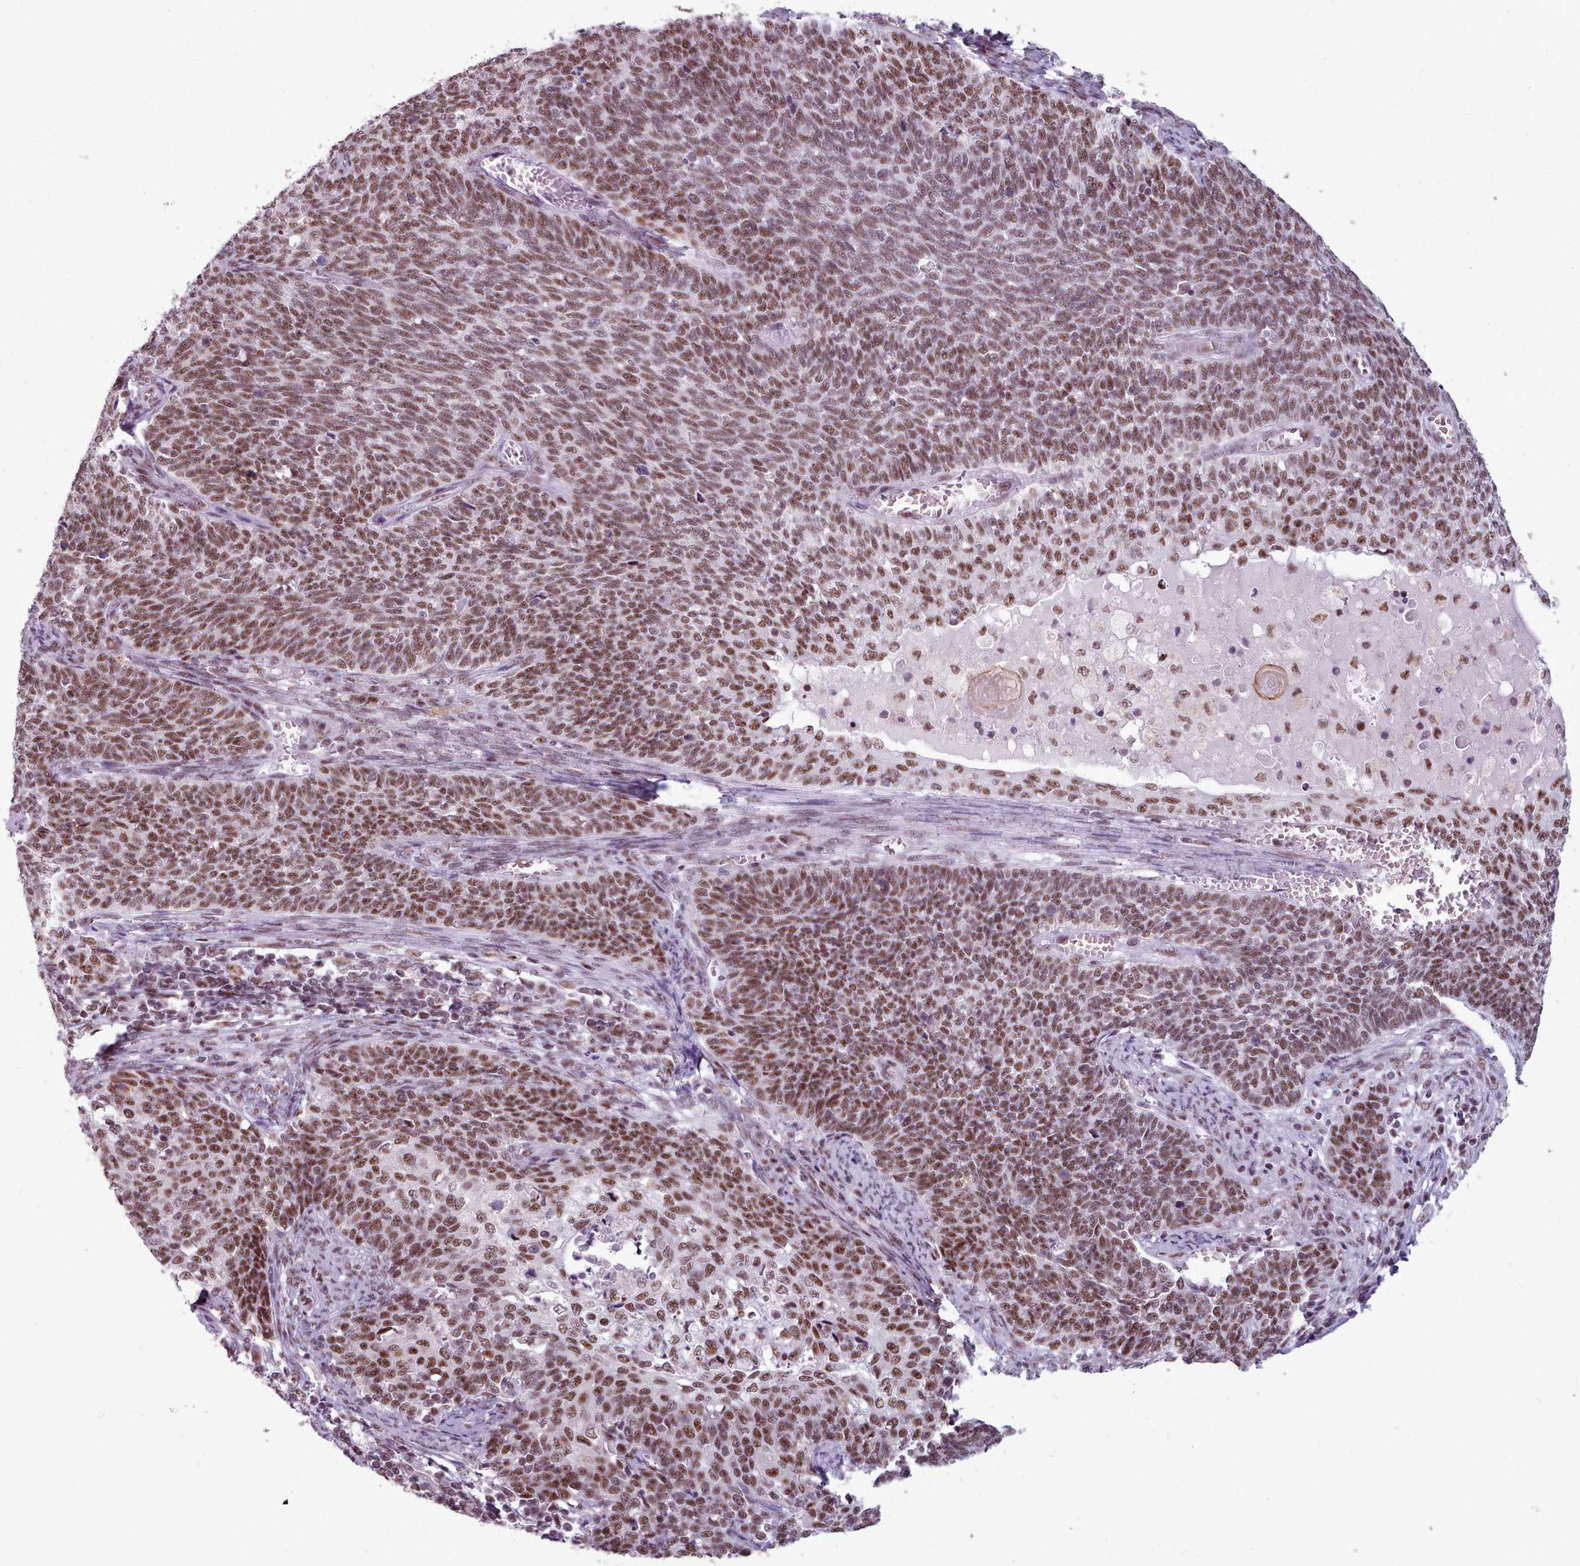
{"staining": {"intensity": "moderate", "quantity": ">75%", "location": "nuclear"}, "tissue": "cervical cancer", "cell_type": "Tumor cells", "image_type": "cancer", "snomed": [{"axis": "morphology", "description": "Squamous cell carcinoma, NOS"}, {"axis": "topography", "description": "Cervix"}], "caption": "An image showing moderate nuclear positivity in approximately >75% of tumor cells in cervical cancer, as visualized by brown immunohistochemical staining.", "gene": "SRRM1", "patient": {"sex": "female", "age": 39}}